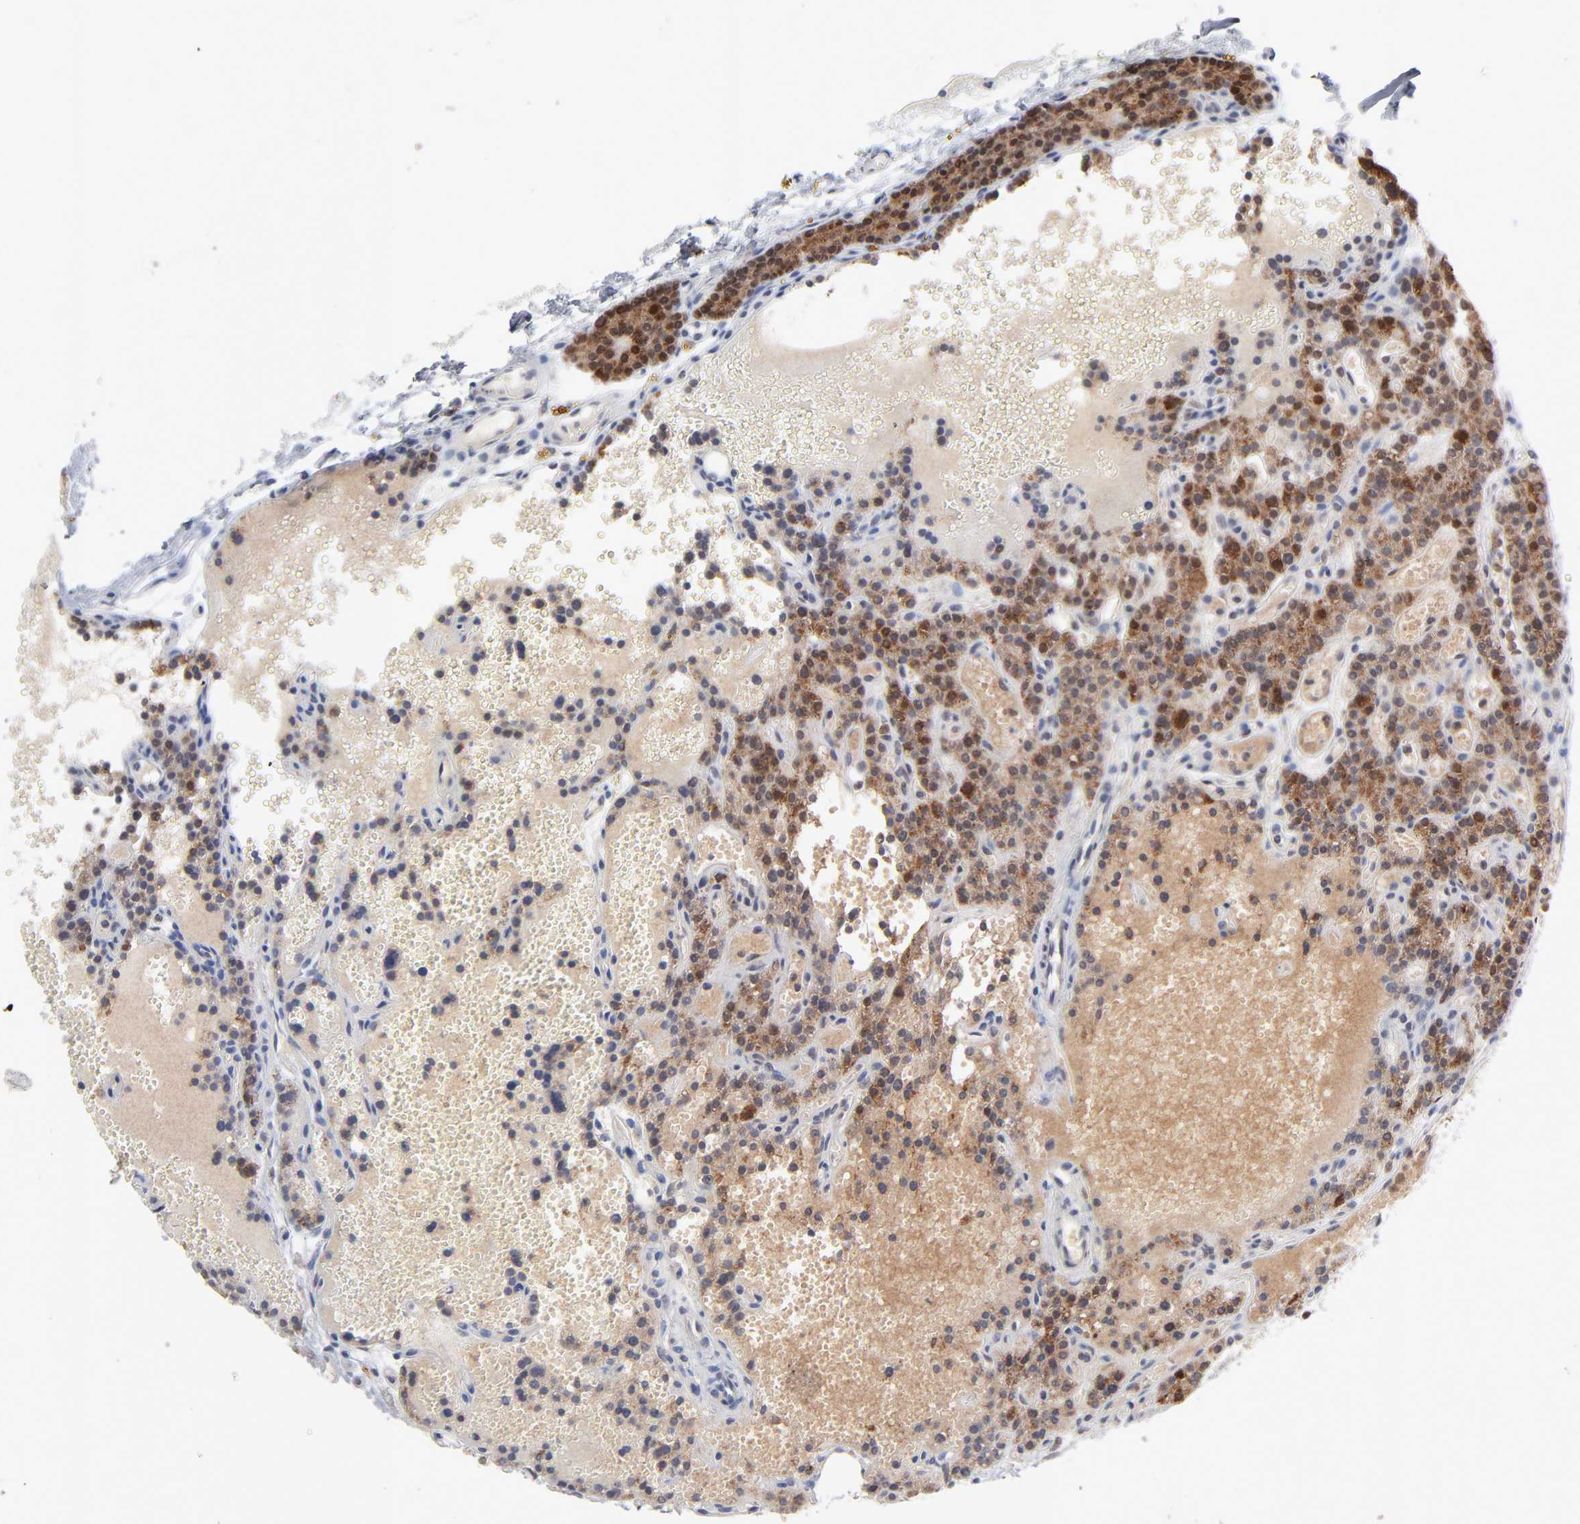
{"staining": {"intensity": "moderate", "quantity": "25%-75%", "location": "cytoplasmic/membranous"}, "tissue": "parathyroid gland", "cell_type": "Glandular cells", "image_type": "normal", "snomed": [{"axis": "morphology", "description": "Normal tissue, NOS"}, {"axis": "topography", "description": "Parathyroid gland"}], "caption": "DAB (3,3'-diaminobenzidine) immunohistochemical staining of unremarkable human parathyroid gland displays moderate cytoplasmic/membranous protein positivity in approximately 25%-75% of glandular cells. The staining is performed using DAB brown chromogen to label protein expression. The nuclei are counter-stained blue using hematoxylin.", "gene": "CHCHD10", "patient": {"sex": "male", "age": 25}}